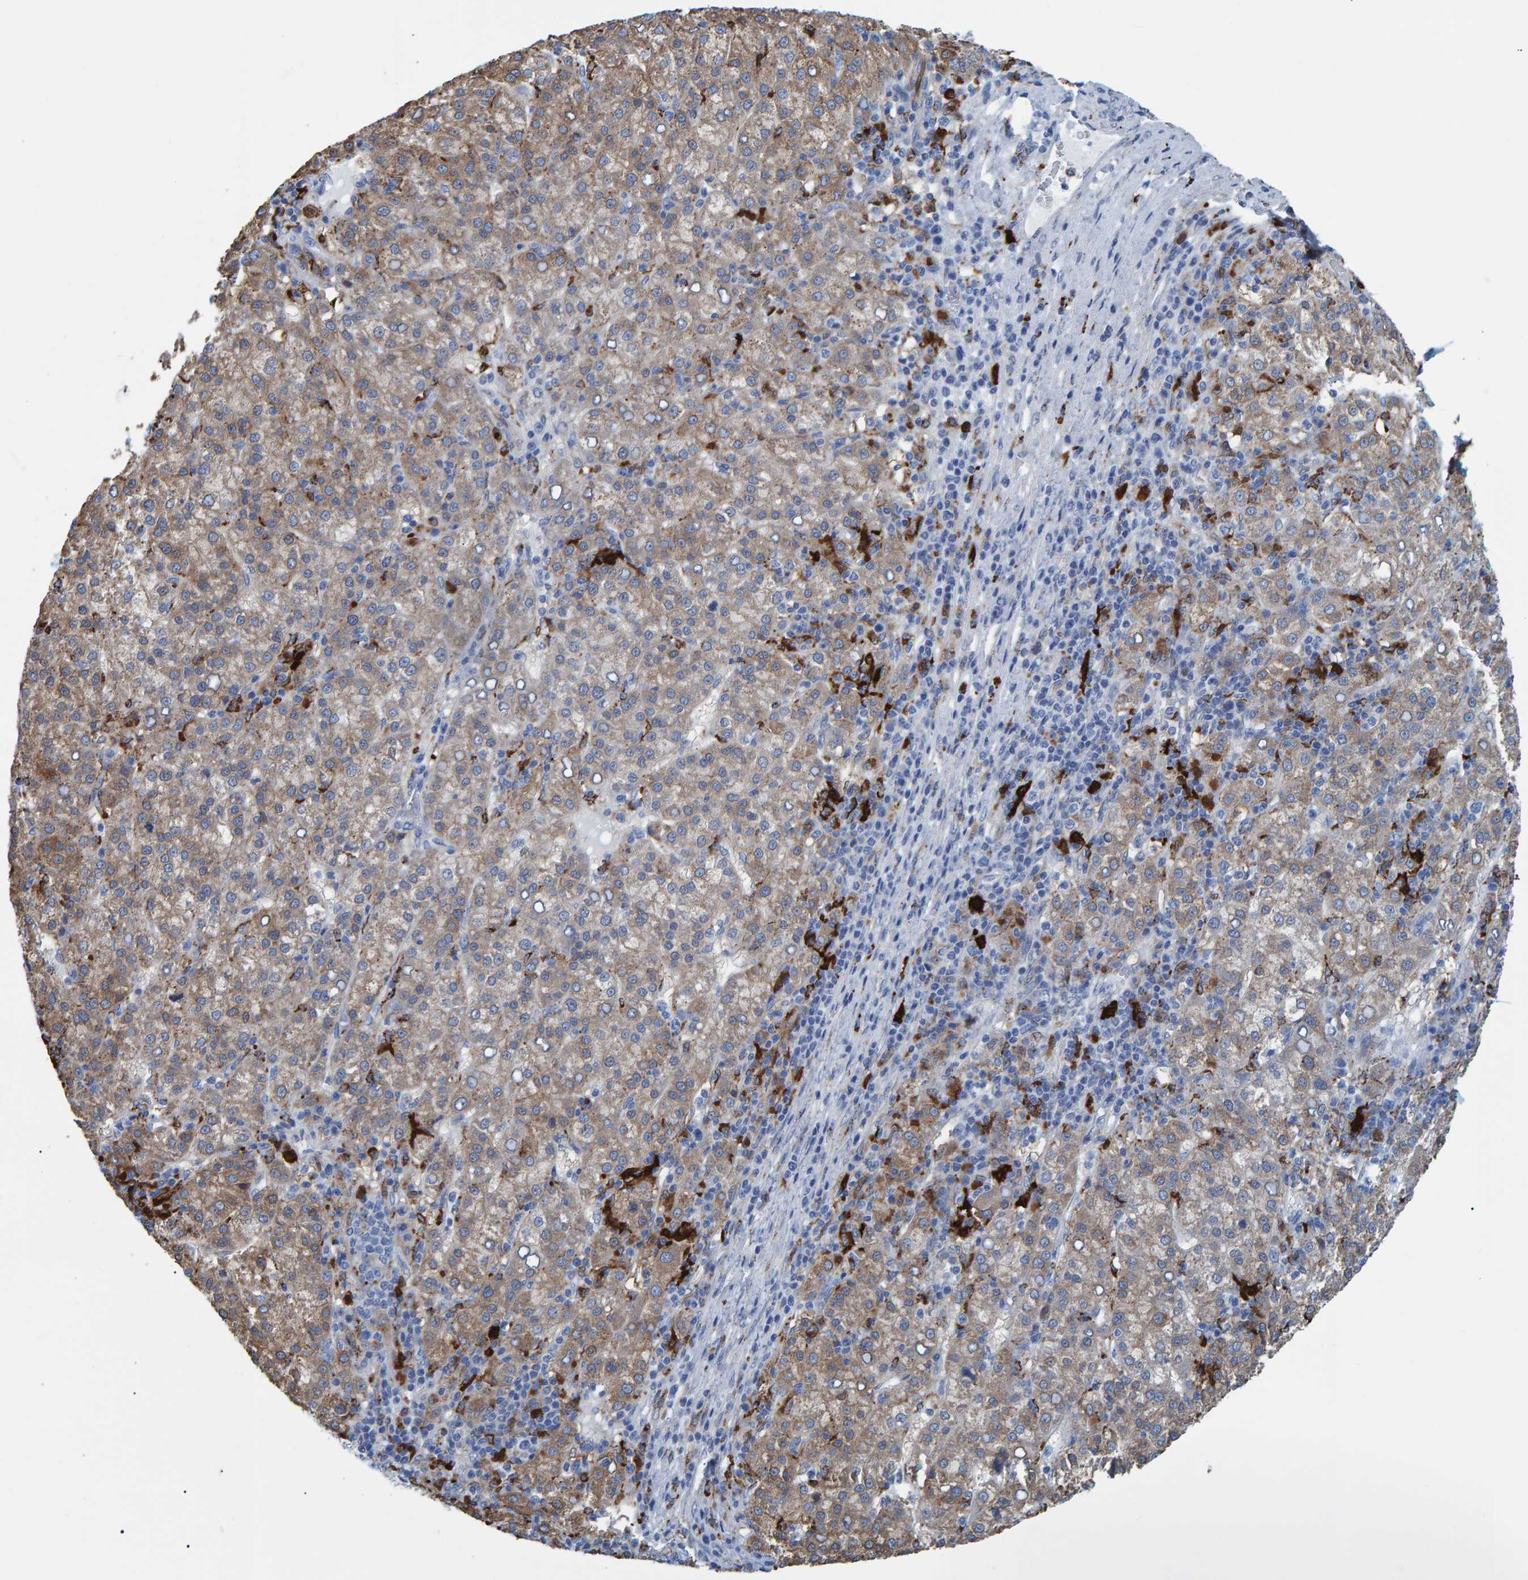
{"staining": {"intensity": "weak", "quantity": ">75%", "location": "cytoplasmic/membranous"}, "tissue": "liver cancer", "cell_type": "Tumor cells", "image_type": "cancer", "snomed": [{"axis": "morphology", "description": "Carcinoma, Hepatocellular, NOS"}, {"axis": "topography", "description": "Liver"}], "caption": "Approximately >75% of tumor cells in hepatocellular carcinoma (liver) demonstrate weak cytoplasmic/membranous protein staining as visualized by brown immunohistochemical staining.", "gene": "IDO1", "patient": {"sex": "female", "age": 58}}